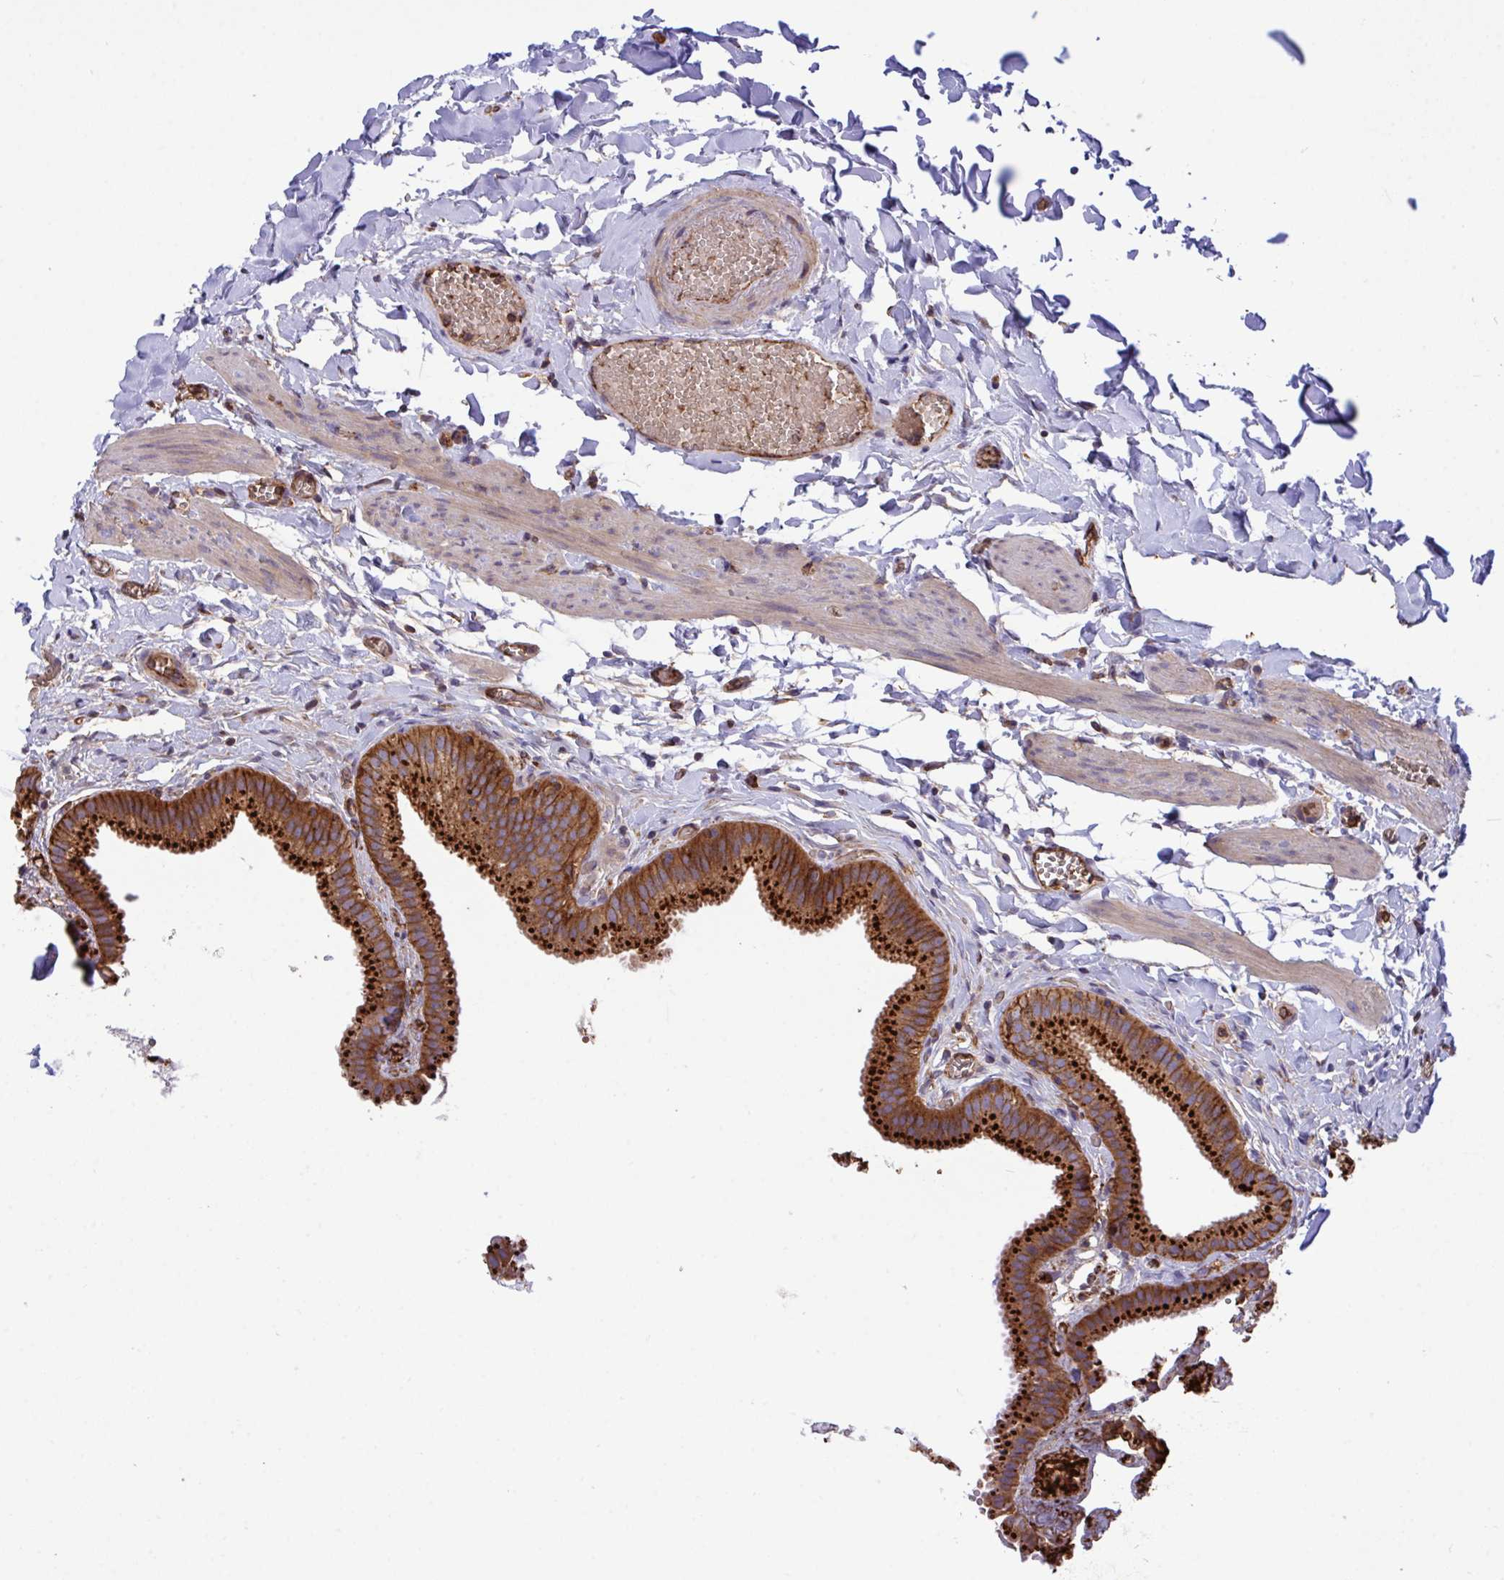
{"staining": {"intensity": "strong", "quantity": ">75%", "location": "cytoplasmic/membranous"}, "tissue": "gallbladder", "cell_type": "Glandular cells", "image_type": "normal", "snomed": [{"axis": "morphology", "description": "Normal tissue, NOS"}, {"axis": "topography", "description": "Gallbladder"}], "caption": "The histopathology image shows immunohistochemical staining of benign gallbladder. There is strong cytoplasmic/membranous positivity is seen in approximately >75% of glandular cells.", "gene": "C4orf36", "patient": {"sex": "female", "age": 63}}